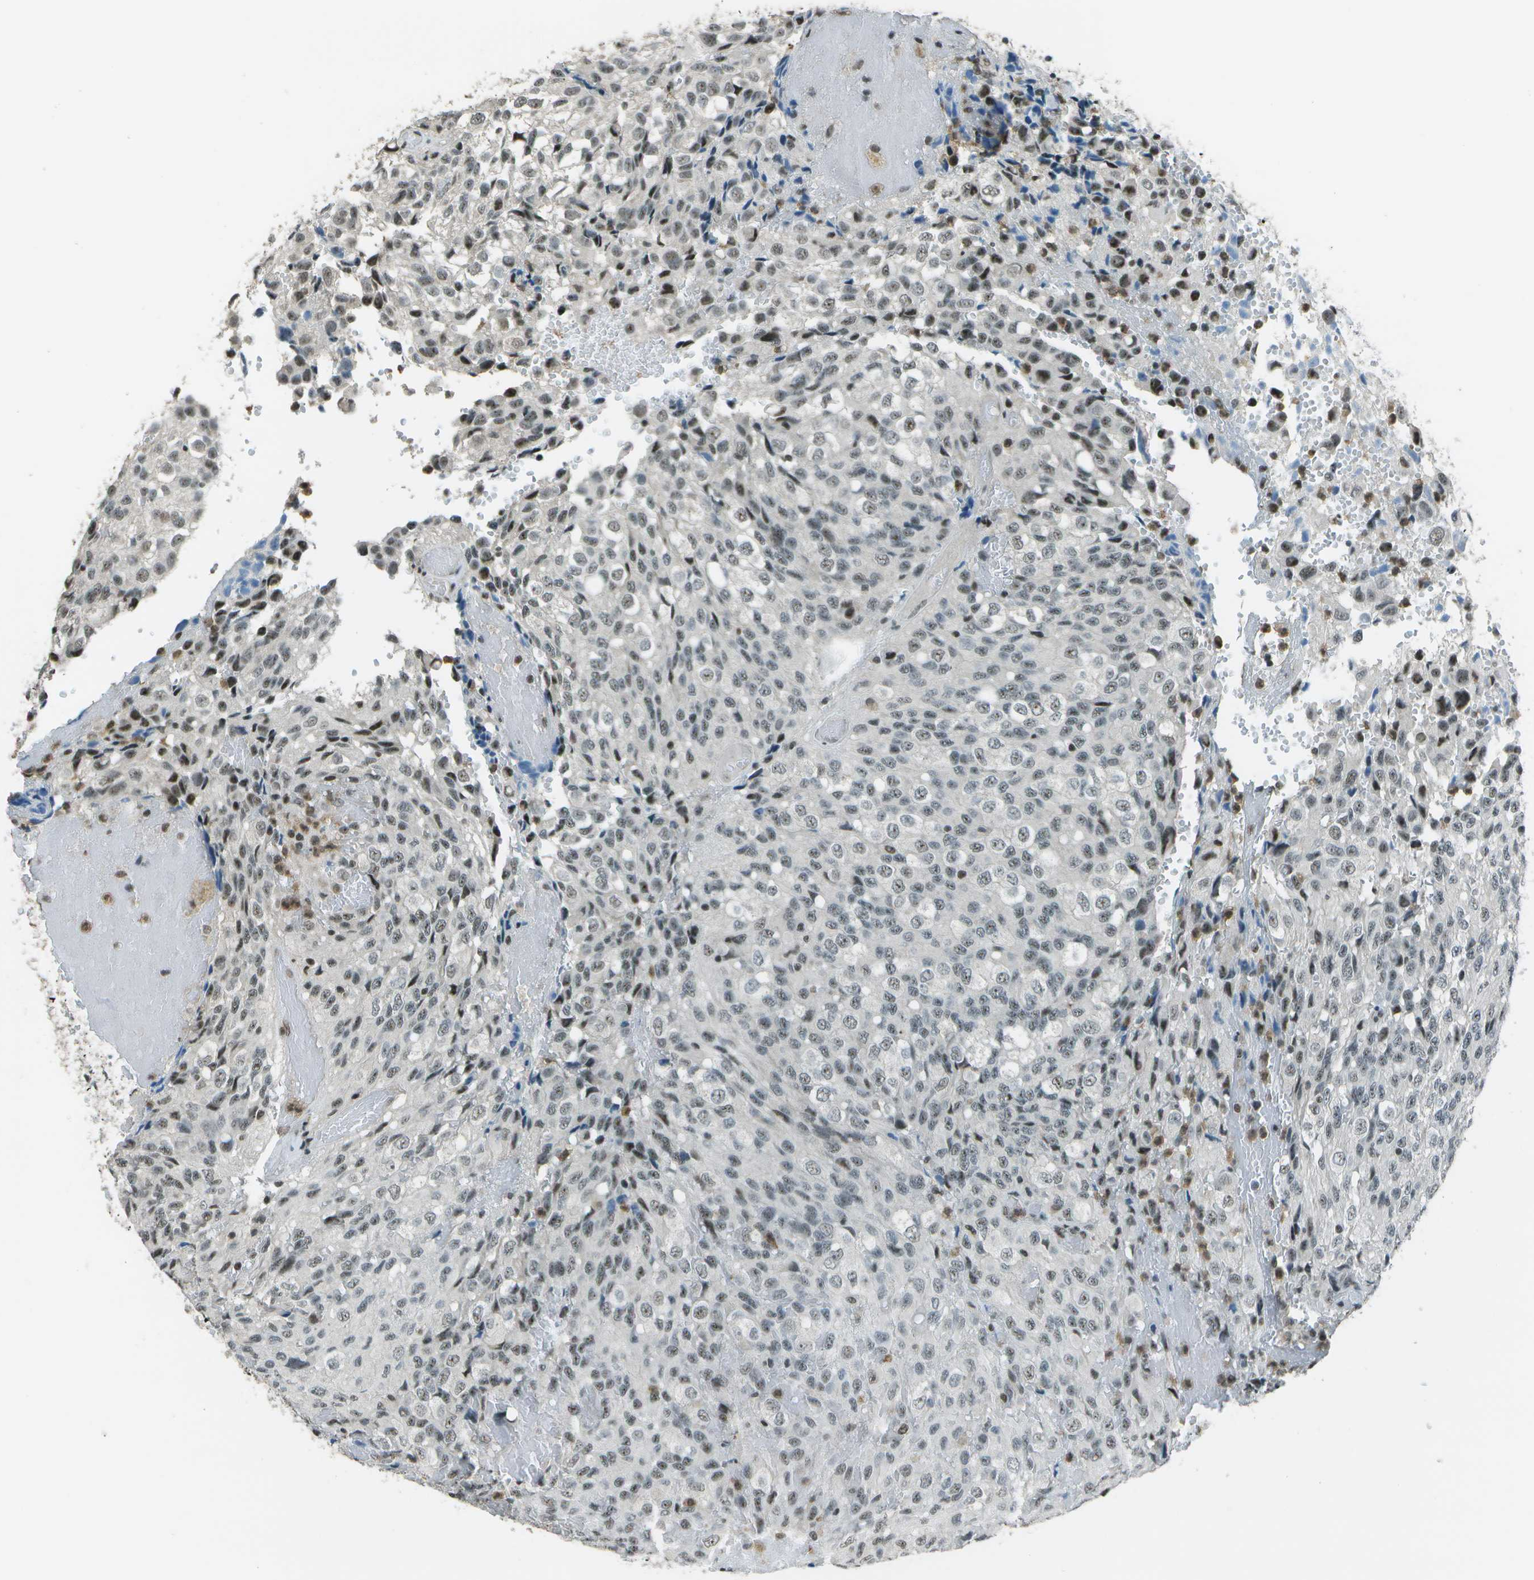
{"staining": {"intensity": "moderate", "quantity": ">75%", "location": "nuclear"}, "tissue": "glioma", "cell_type": "Tumor cells", "image_type": "cancer", "snomed": [{"axis": "morphology", "description": "Glioma, malignant, High grade"}, {"axis": "topography", "description": "Brain"}], "caption": "Immunohistochemical staining of human malignant glioma (high-grade) reveals medium levels of moderate nuclear positivity in about >75% of tumor cells.", "gene": "DEPDC1", "patient": {"sex": "male", "age": 32}}